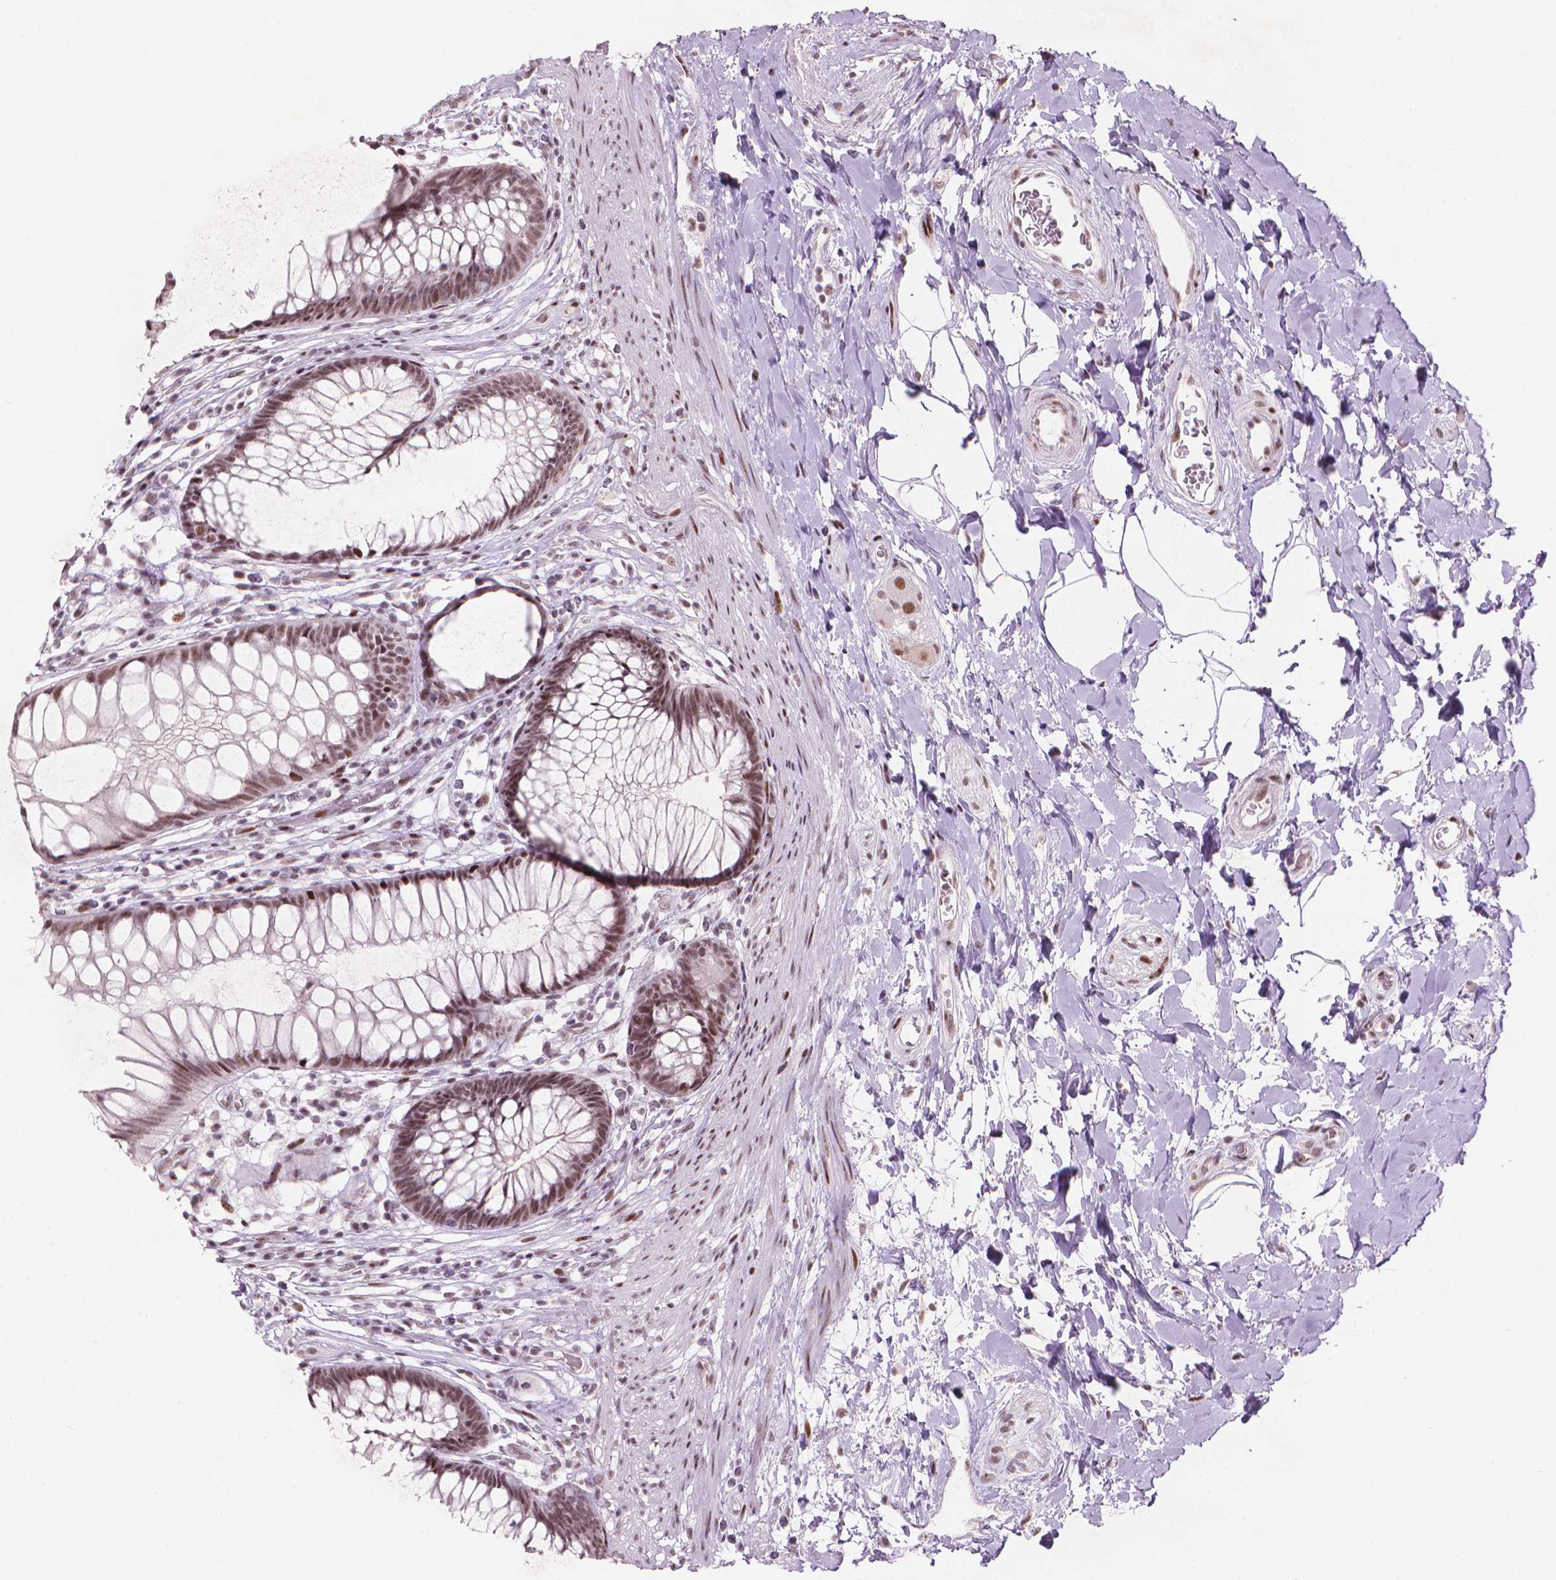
{"staining": {"intensity": "moderate", "quantity": ">75%", "location": "nuclear"}, "tissue": "rectum", "cell_type": "Glandular cells", "image_type": "normal", "snomed": [{"axis": "morphology", "description": "Normal tissue, NOS"}, {"axis": "topography", "description": "Smooth muscle"}, {"axis": "topography", "description": "Rectum"}], "caption": "Approximately >75% of glandular cells in benign human rectum exhibit moderate nuclear protein expression as visualized by brown immunohistochemical staining.", "gene": "HES7", "patient": {"sex": "male", "age": 53}}